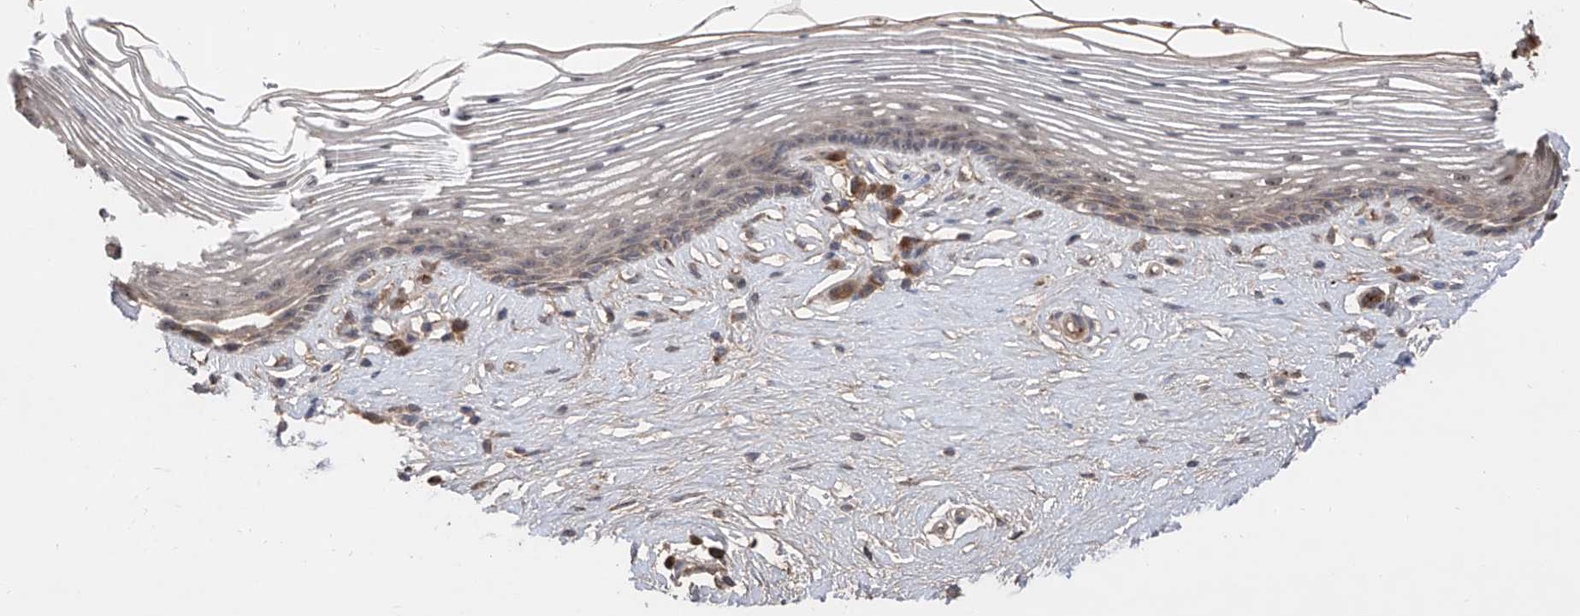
{"staining": {"intensity": "weak", "quantity": "<25%", "location": "cytoplasmic/membranous"}, "tissue": "vagina", "cell_type": "Squamous epithelial cells", "image_type": "normal", "snomed": [{"axis": "morphology", "description": "Normal tissue, NOS"}, {"axis": "topography", "description": "Vagina"}], "caption": "Immunohistochemical staining of normal vagina shows no significant staining in squamous epithelial cells. (Immunohistochemistry (ihc), brightfield microscopy, high magnification).", "gene": "EDN1", "patient": {"sex": "female", "age": 46}}